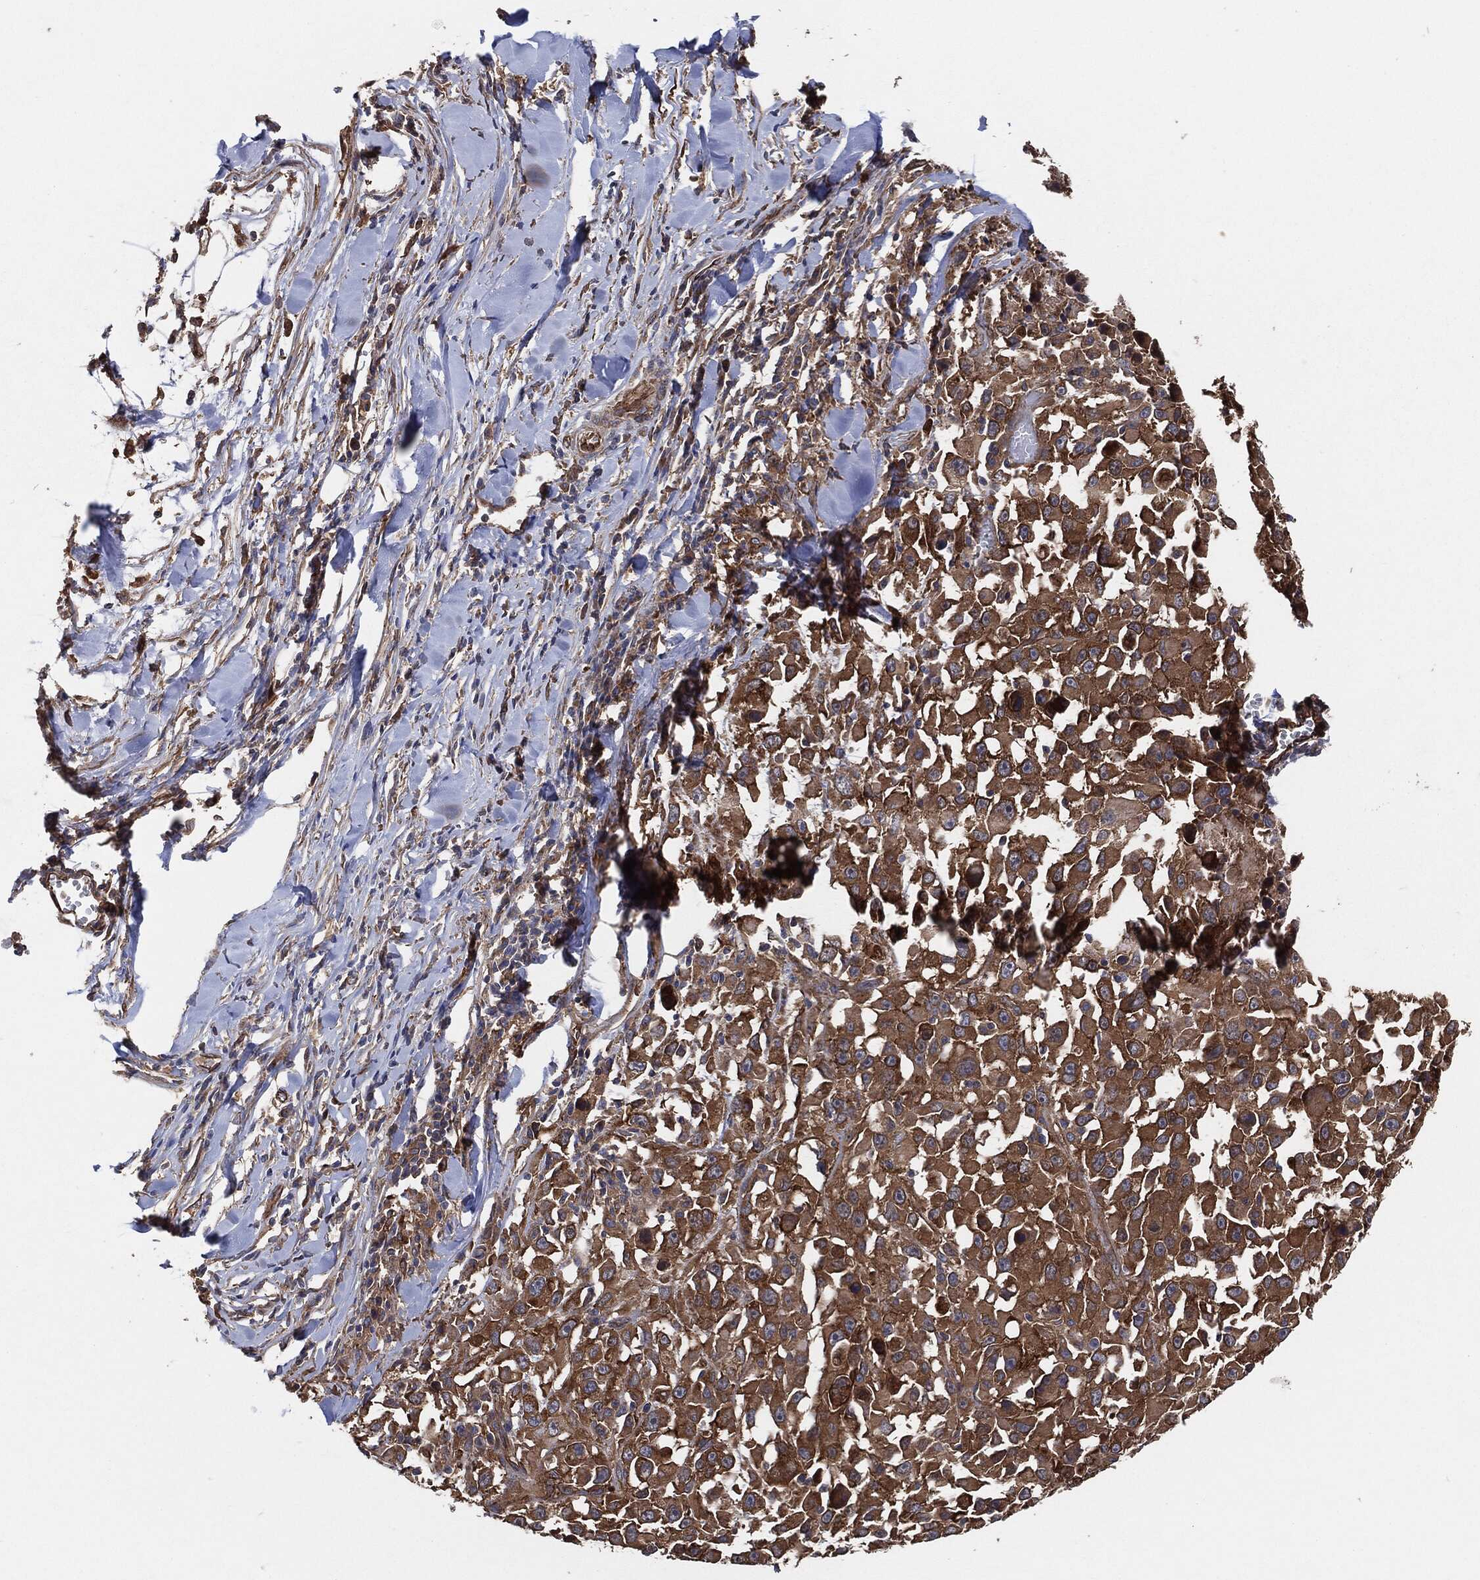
{"staining": {"intensity": "moderate", "quantity": ">75%", "location": "cytoplasmic/membranous"}, "tissue": "melanoma", "cell_type": "Tumor cells", "image_type": "cancer", "snomed": [{"axis": "morphology", "description": "Malignant melanoma, Metastatic site"}, {"axis": "topography", "description": "Lymph node"}], "caption": "Immunohistochemistry (IHC) histopathology image of human melanoma stained for a protein (brown), which shows medium levels of moderate cytoplasmic/membranous expression in approximately >75% of tumor cells.", "gene": "CTNNA1", "patient": {"sex": "male", "age": 50}}